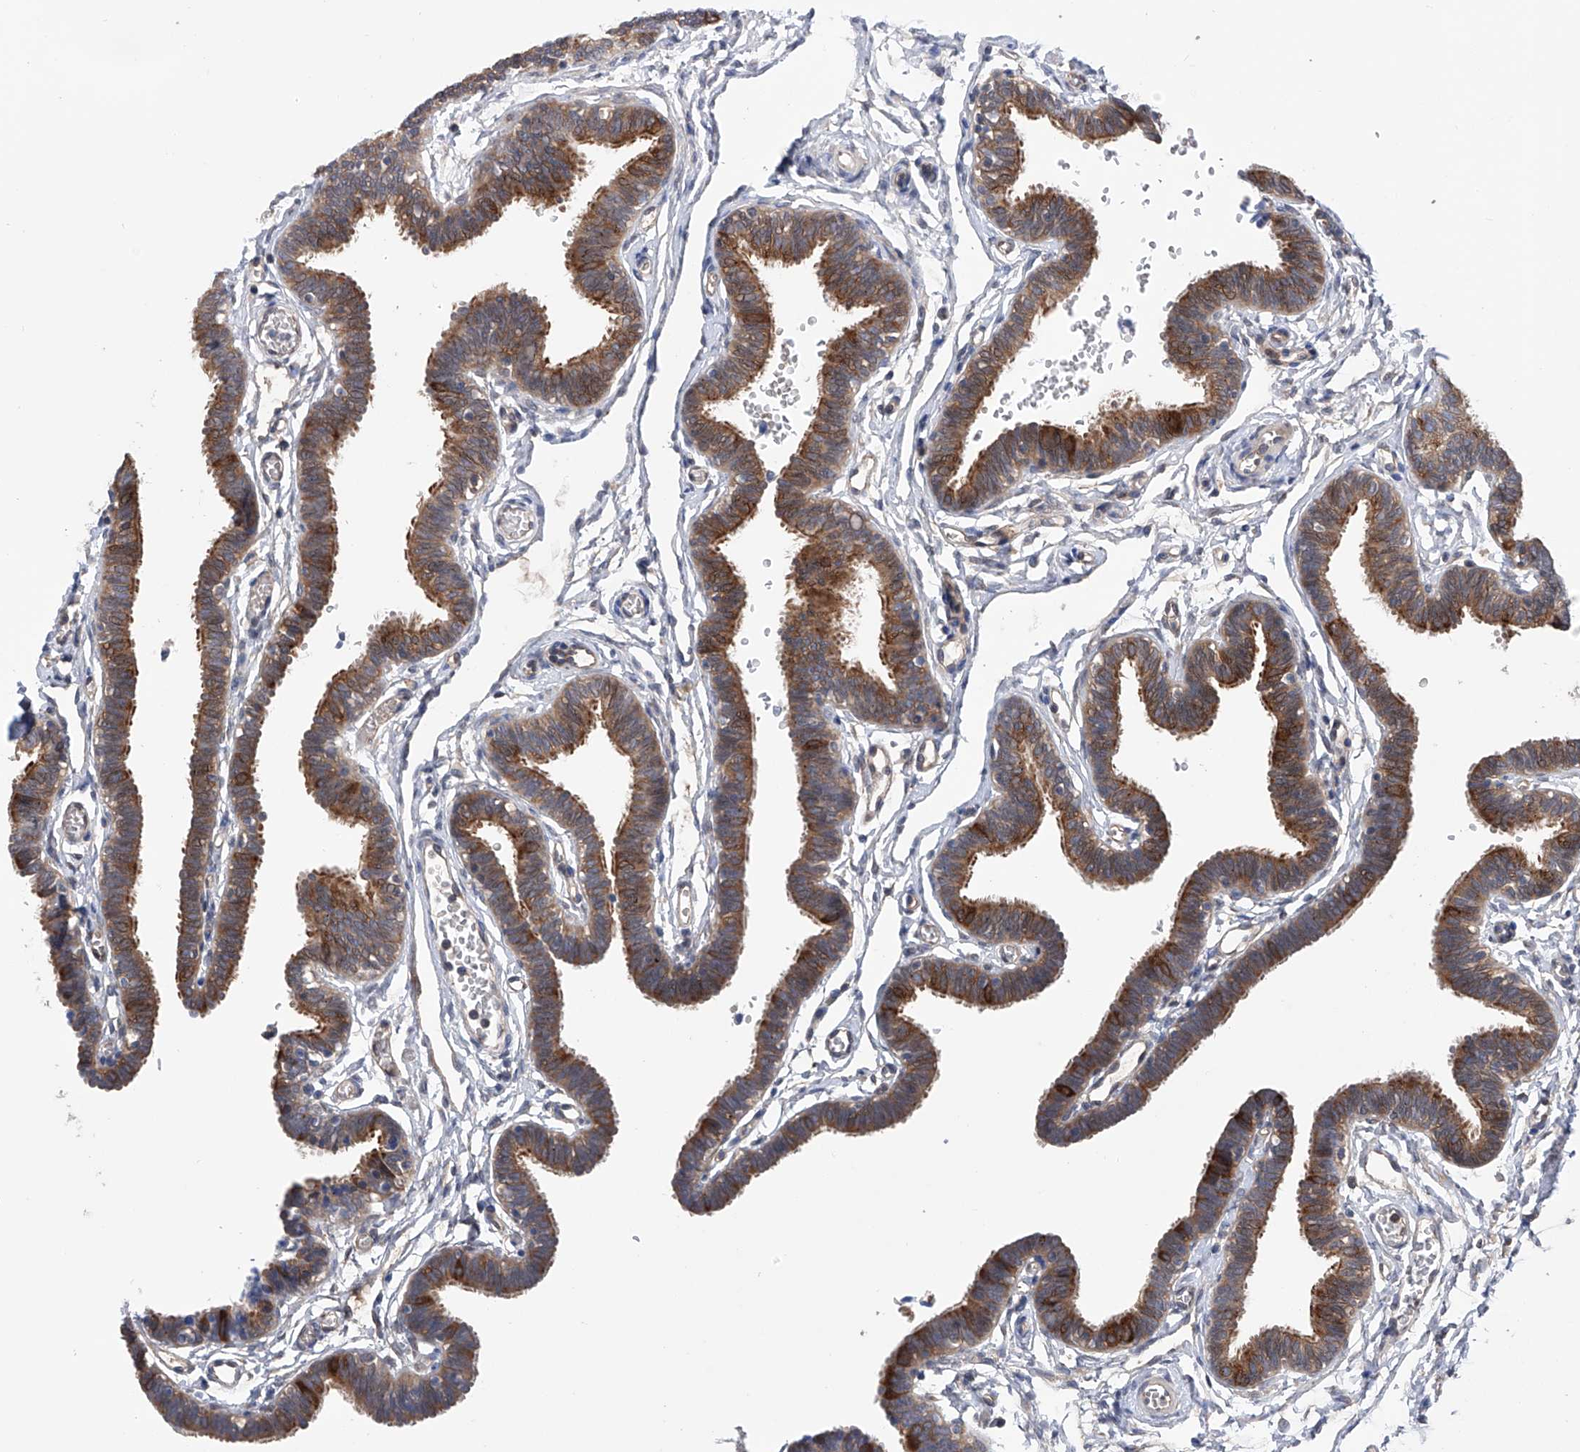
{"staining": {"intensity": "moderate", "quantity": ">75%", "location": "cytoplasmic/membranous"}, "tissue": "fallopian tube", "cell_type": "Glandular cells", "image_type": "normal", "snomed": [{"axis": "morphology", "description": "Normal tissue, NOS"}, {"axis": "topography", "description": "Fallopian tube"}, {"axis": "topography", "description": "Ovary"}], "caption": "Immunohistochemical staining of unremarkable fallopian tube reveals >75% levels of moderate cytoplasmic/membranous protein positivity in approximately >75% of glandular cells. (DAB (3,3'-diaminobenzidine) = brown stain, brightfield microscopy at high magnification).", "gene": "NUDT17", "patient": {"sex": "female", "age": 23}}